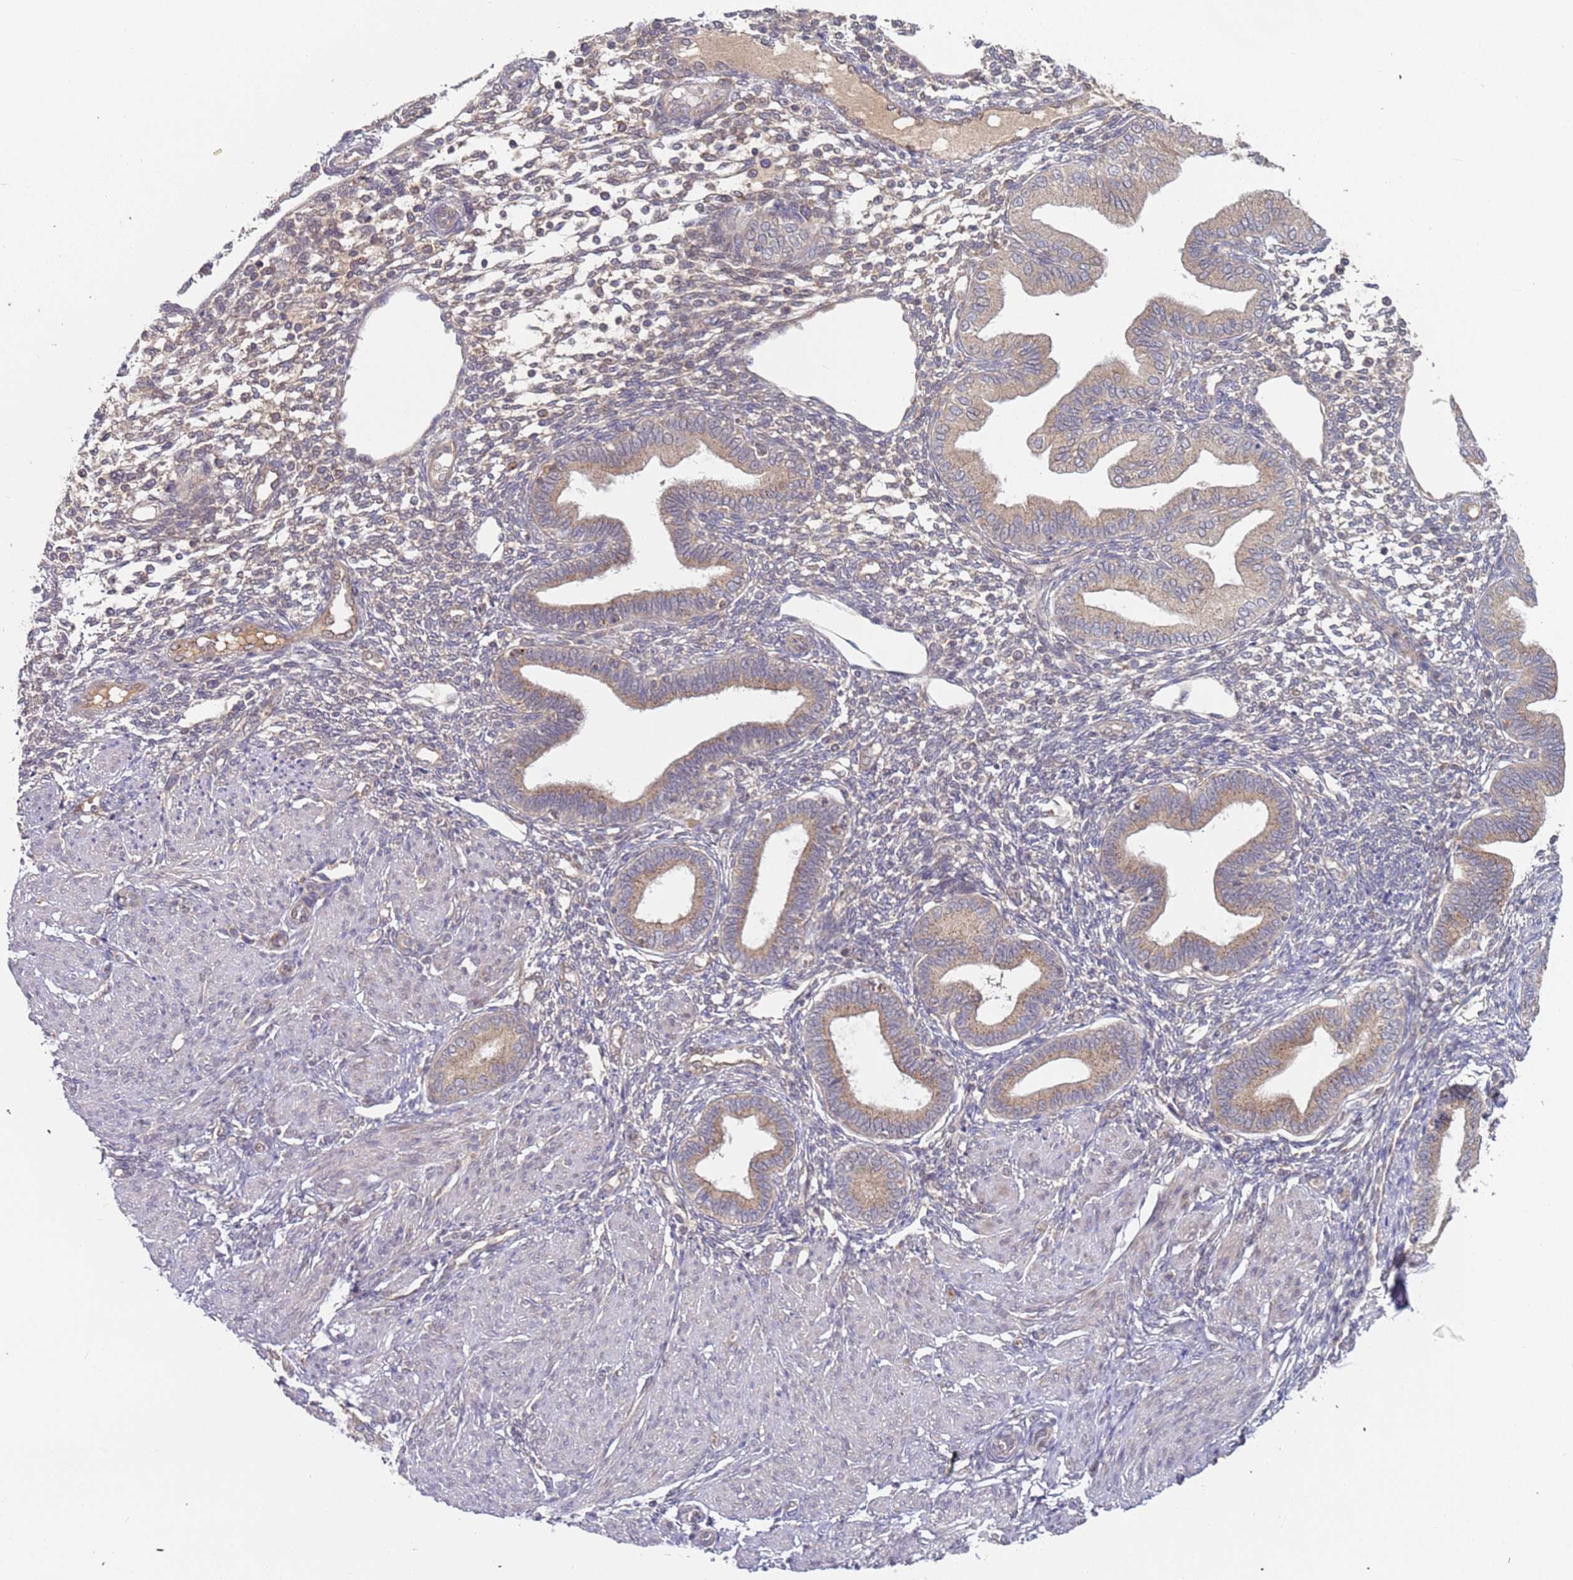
{"staining": {"intensity": "negative", "quantity": "none", "location": "none"}, "tissue": "endometrium", "cell_type": "Cells in endometrial stroma", "image_type": "normal", "snomed": [{"axis": "morphology", "description": "Normal tissue, NOS"}, {"axis": "topography", "description": "Endometrium"}], "caption": "Benign endometrium was stained to show a protein in brown. There is no significant positivity in cells in endometrial stroma.", "gene": "OR5A2", "patient": {"sex": "female", "age": 53}}